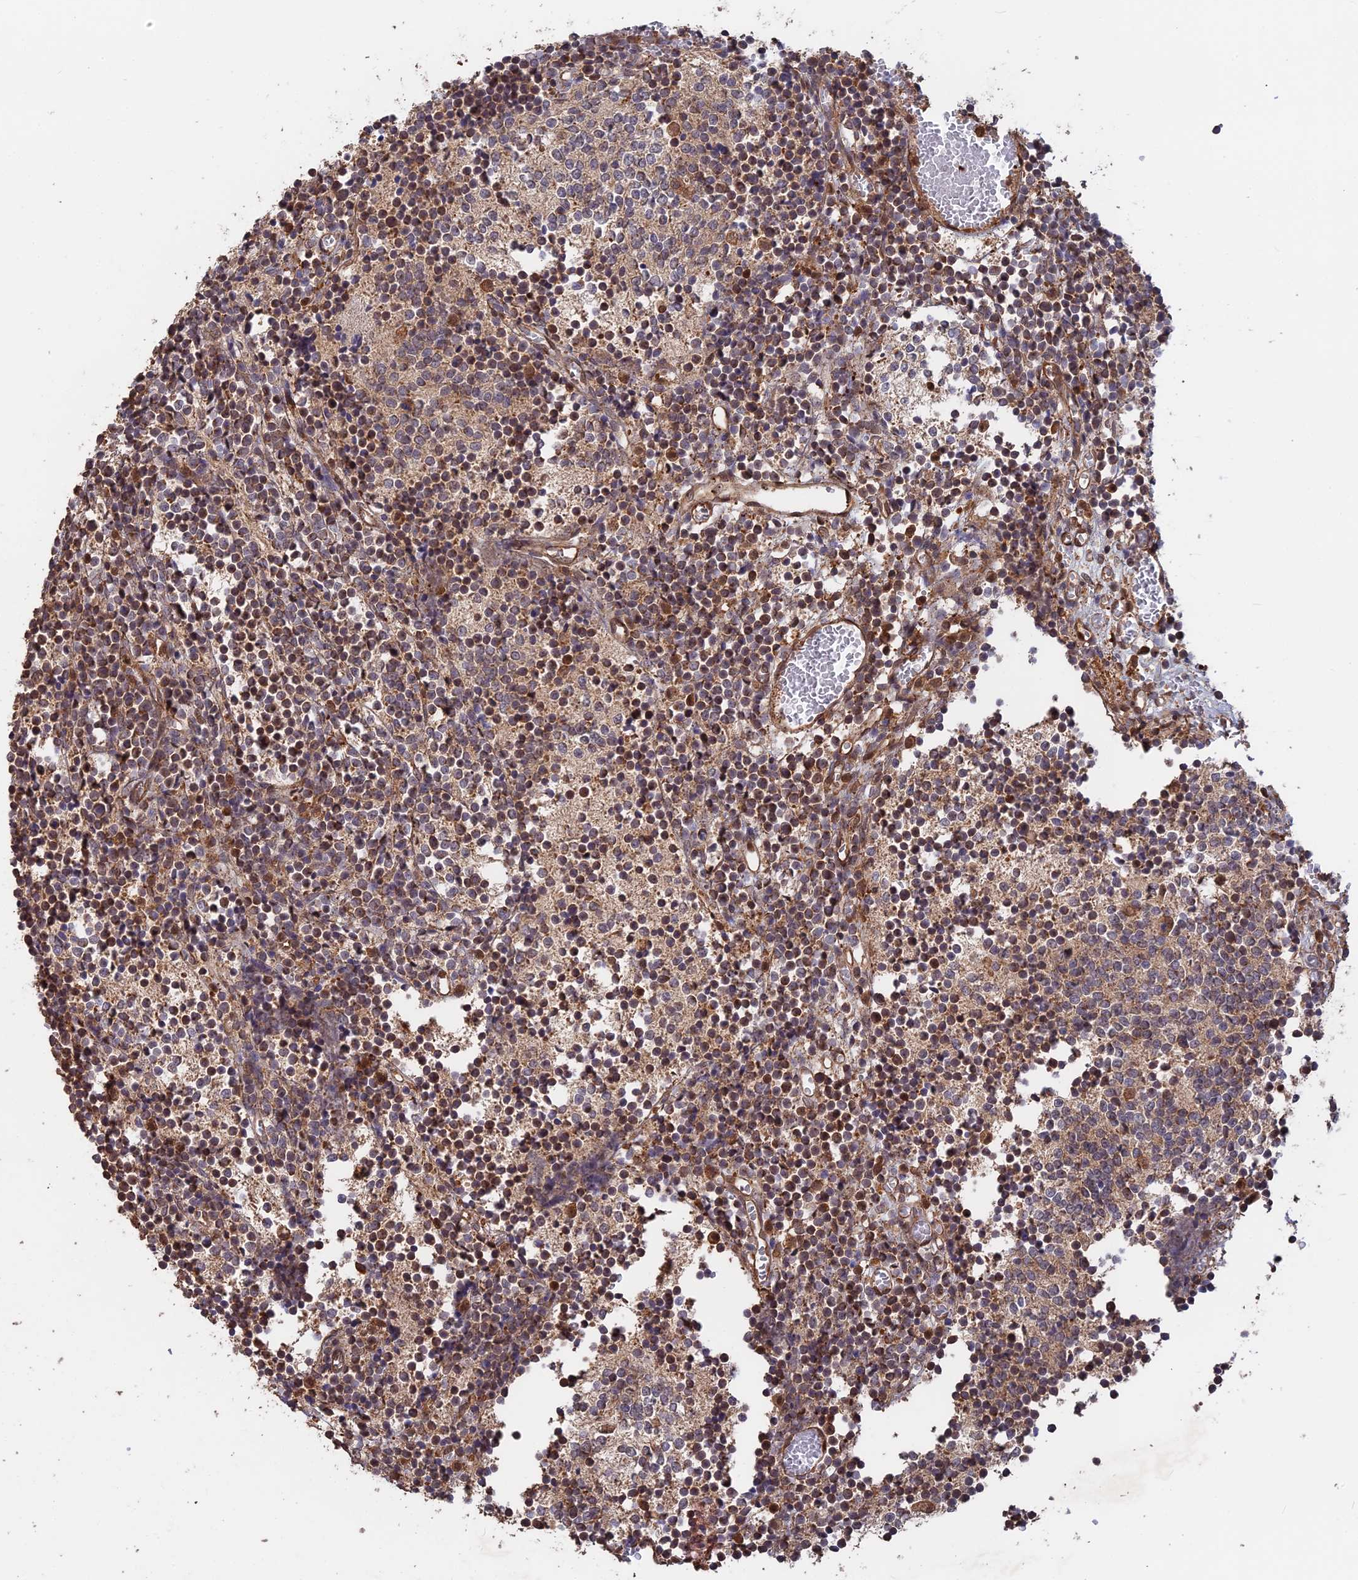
{"staining": {"intensity": "moderate", "quantity": "<25%", "location": "cytoplasmic/membranous"}, "tissue": "glioma", "cell_type": "Tumor cells", "image_type": "cancer", "snomed": [{"axis": "morphology", "description": "Glioma, malignant, Low grade"}, {"axis": "topography", "description": "Brain"}], "caption": "Tumor cells exhibit low levels of moderate cytoplasmic/membranous staining in approximately <25% of cells in human low-grade glioma (malignant).", "gene": "SAC3D1", "patient": {"sex": "female", "age": 1}}